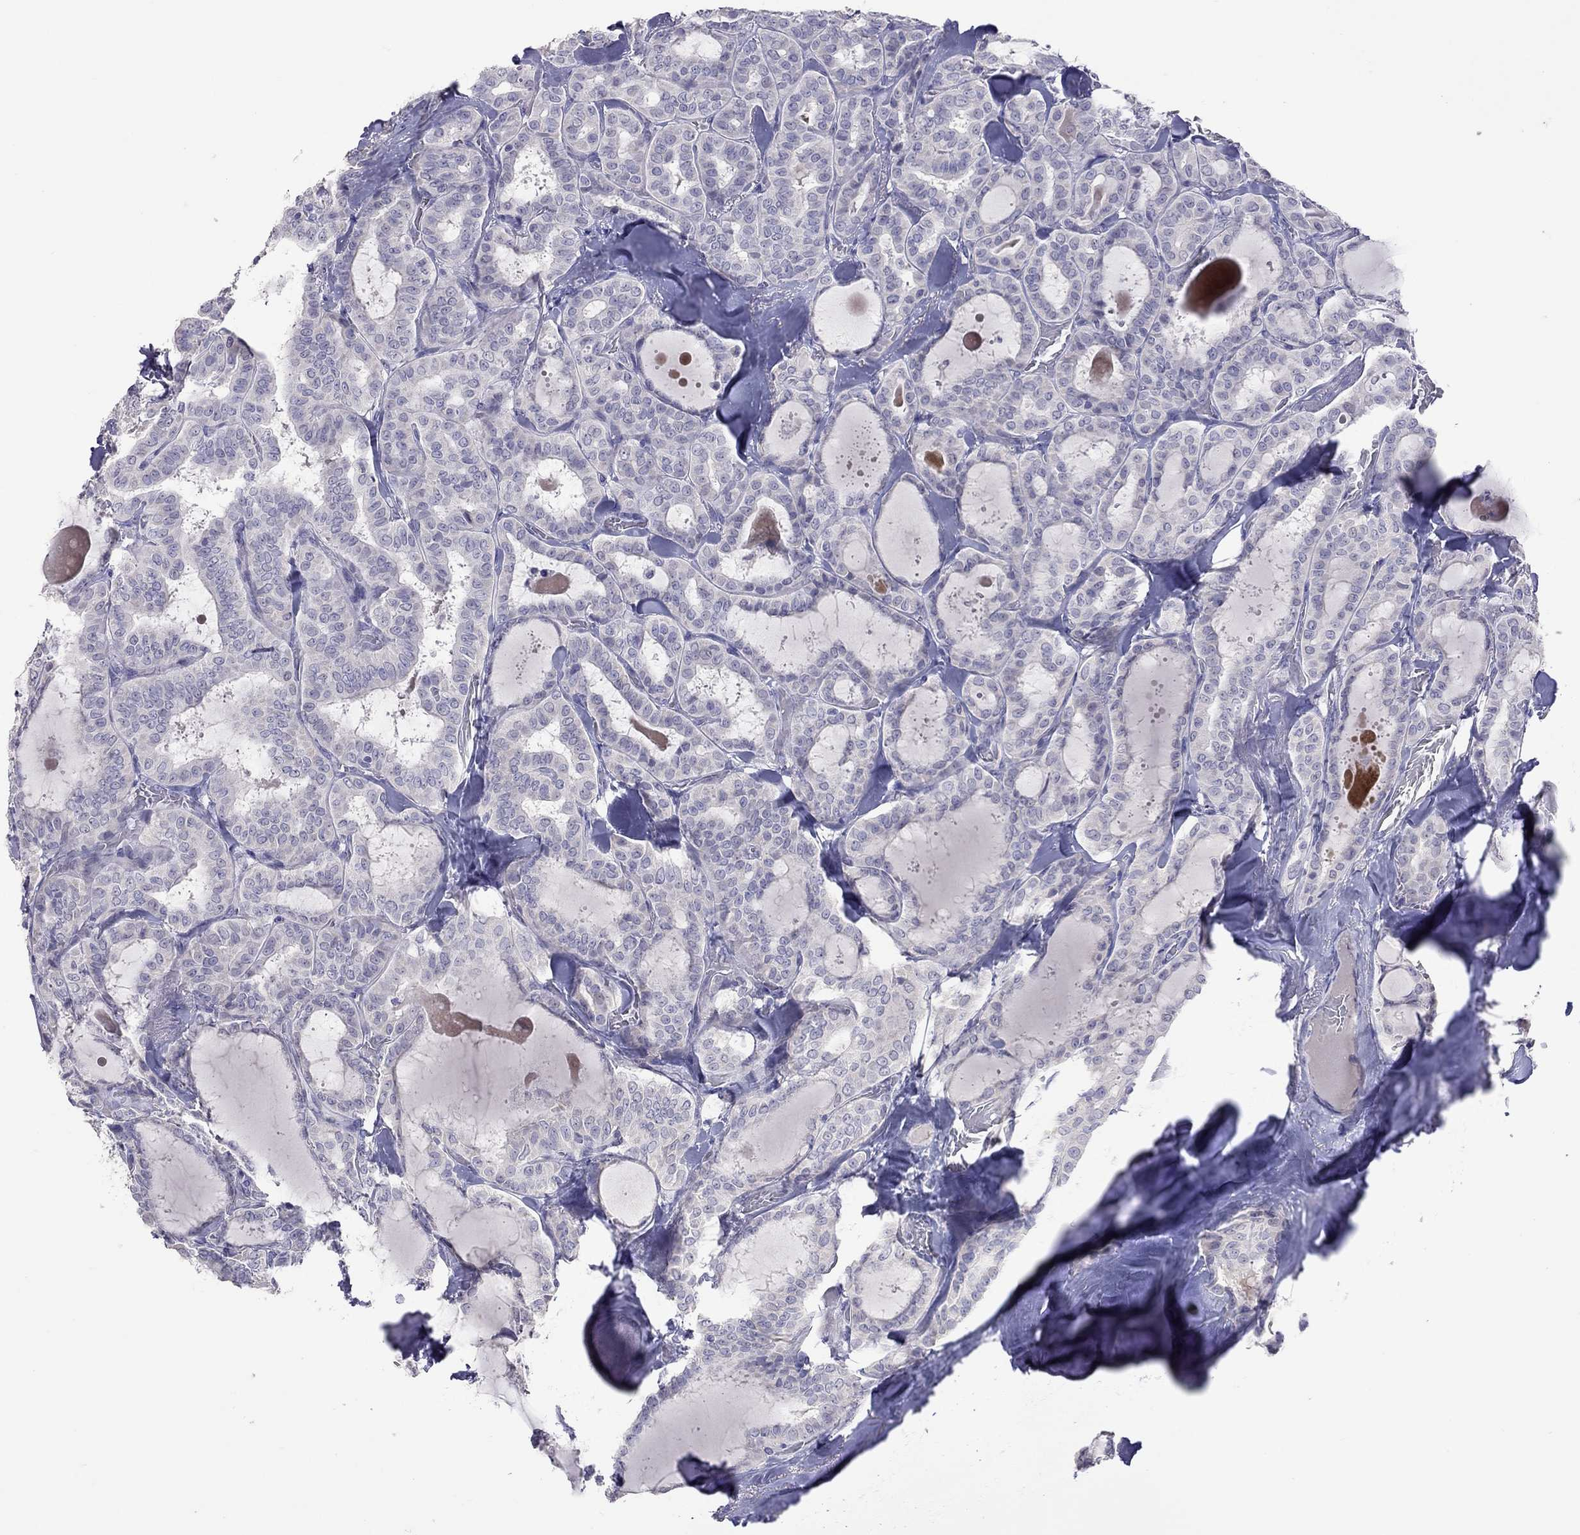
{"staining": {"intensity": "negative", "quantity": "none", "location": "none"}, "tissue": "thyroid cancer", "cell_type": "Tumor cells", "image_type": "cancer", "snomed": [{"axis": "morphology", "description": "Papillary adenocarcinoma, NOS"}, {"axis": "topography", "description": "Thyroid gland"}], "caption": "The micrograph reveals no significant positivity in tumor cells of thyroid cancer.", "gene": "SLAMF1", "patient": {"sex": "female", "age": 39}}